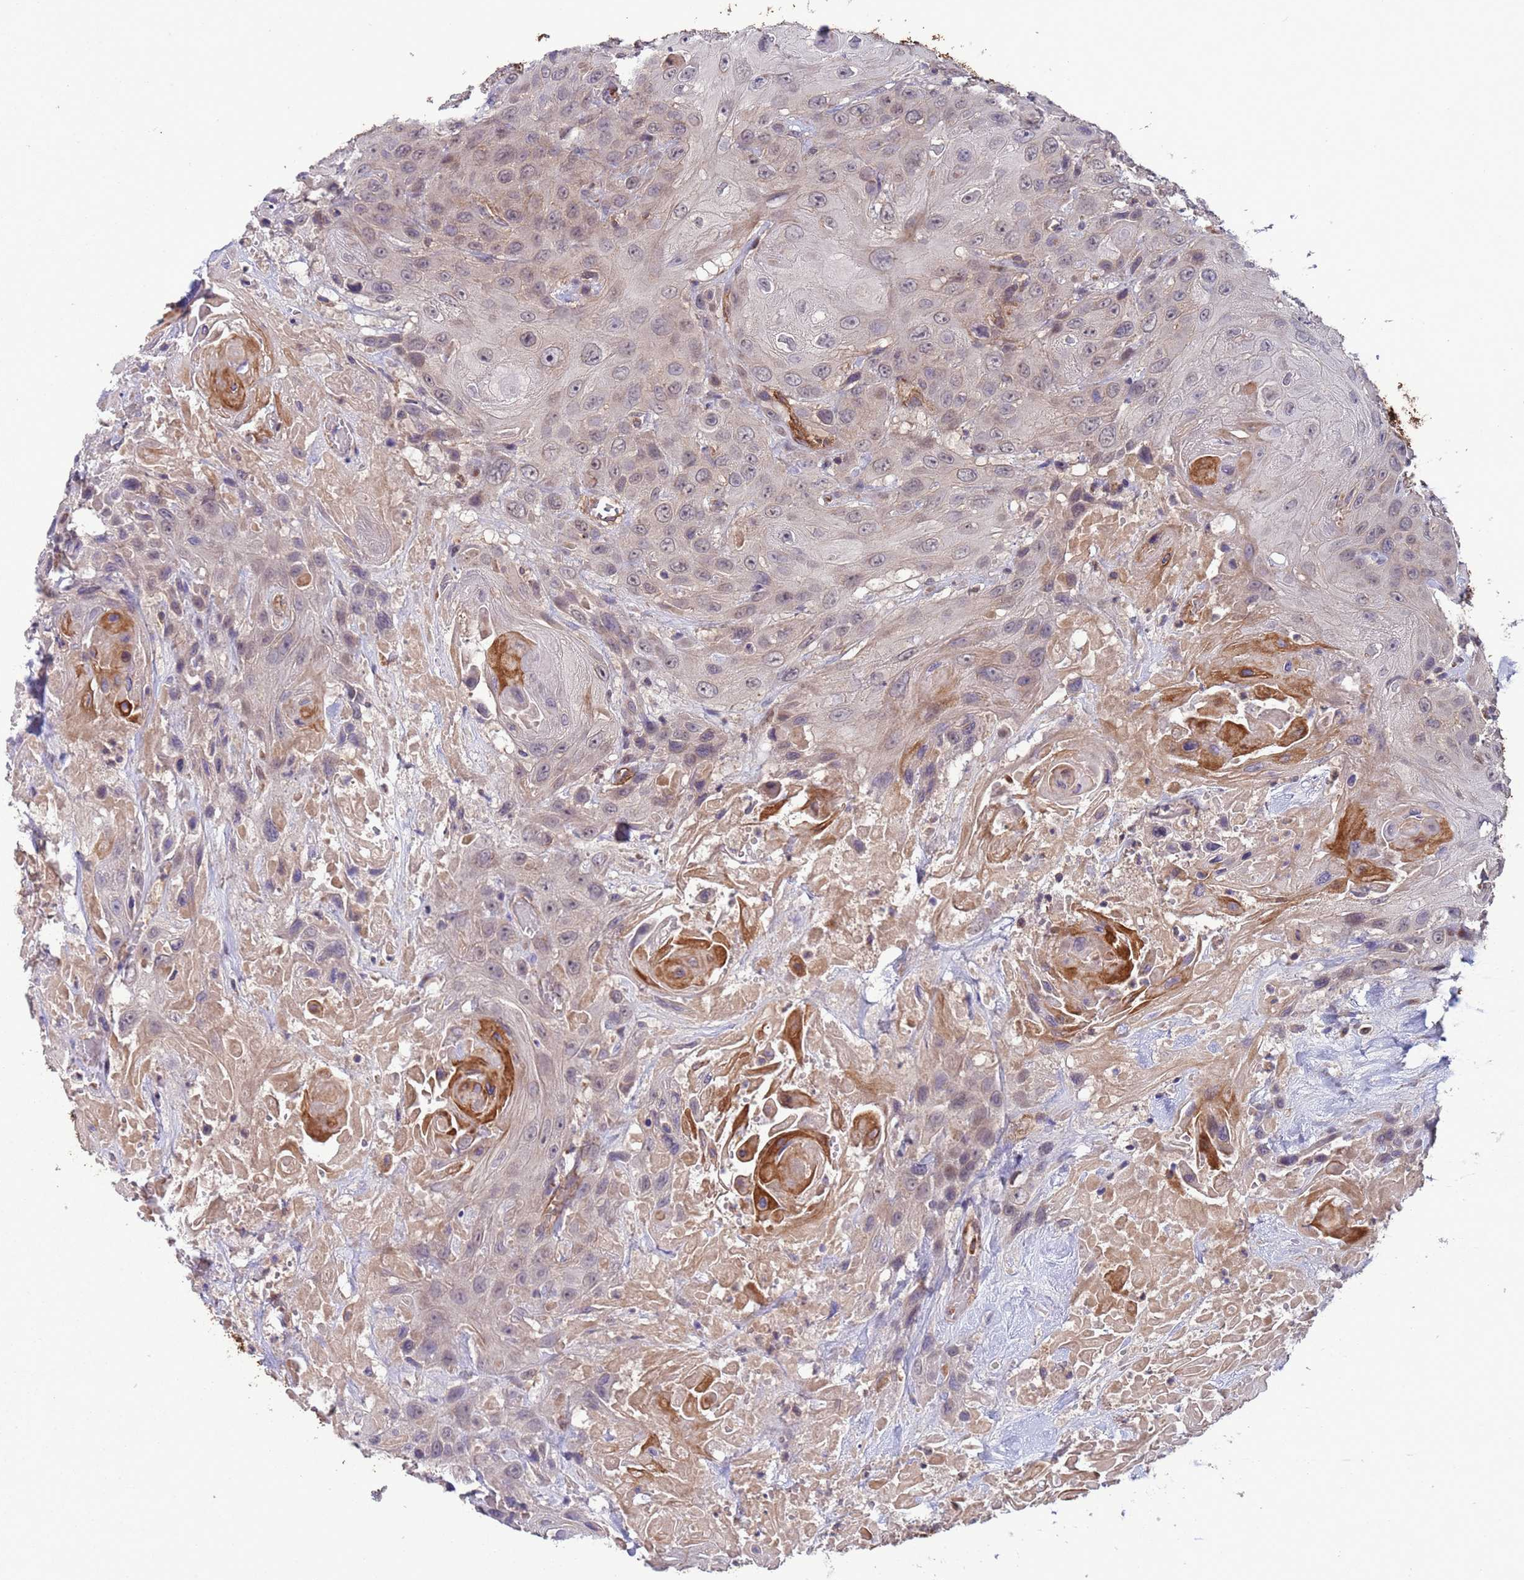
{"staining": {"intensity": "weak", "quantity": "25%-75%", "location": "cytoplasmic/membranous"}, "tissue": "head and neck cancer", "cell_type": "Tumor cells", "image_type": "cancer", "snomed": [{"axis": "morphology", "description": "Squamous cell carcinoma, NOS"}, {"axis": "topography", "description": "Head-Neck"}], "caption": "An image of squamous cell carcinoma (head and neck) stained for a protein reveals weak cytoplasmic/membranous brown staining in tumor cells.", "gene": "ACAD8", "patient": {"sex": "male", "age": 81}}